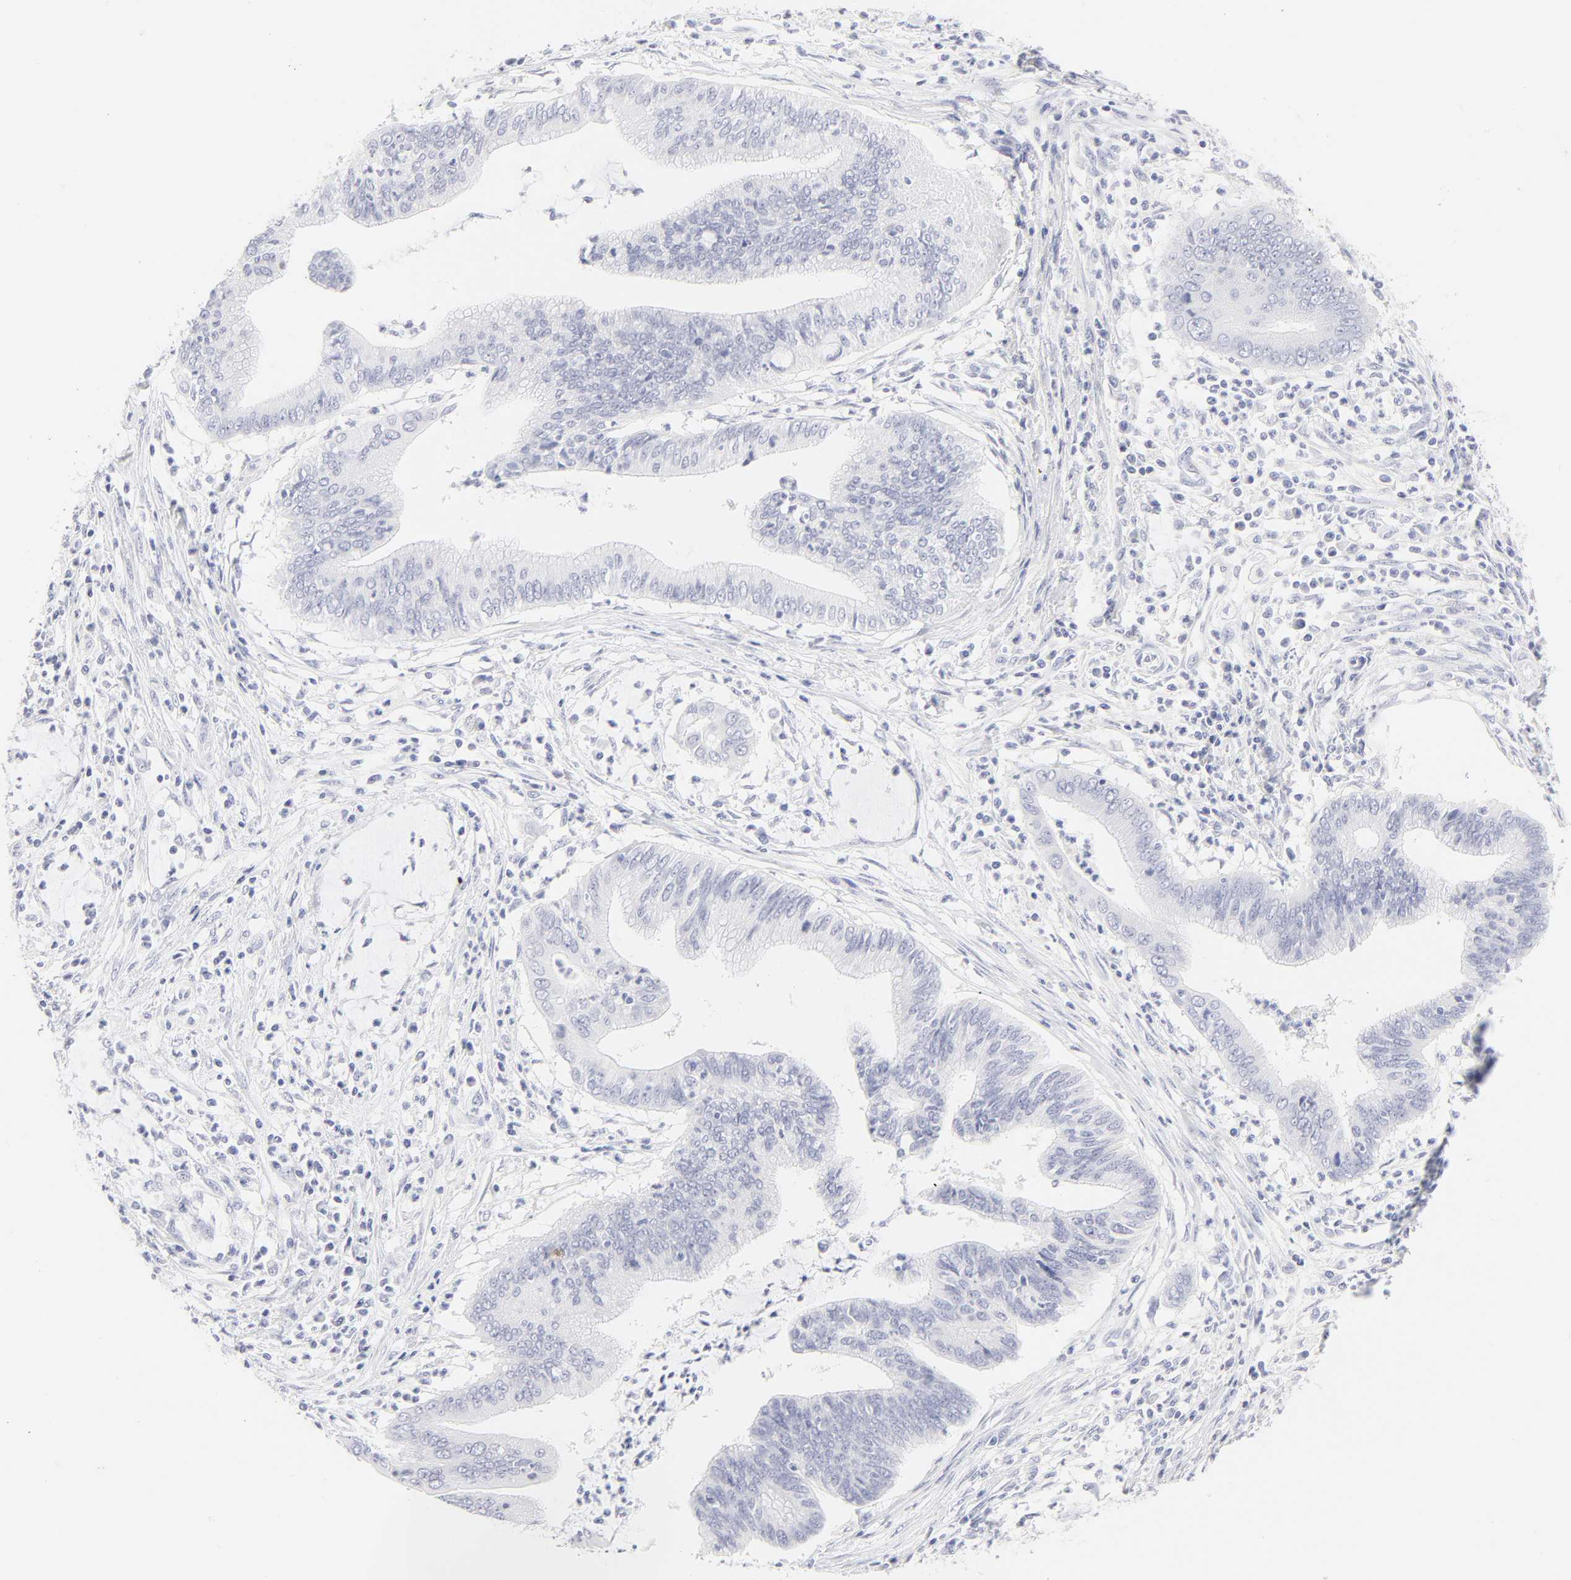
{"staining": {"intensity": "negative", "quantity": "none", "location": "none"}, "tissue": "cervical cancer", "cell_type": "Tumor cells", "image_type": "cancer", "snomed": [{"axis": "morphology", "description": "Adenocarcinoma, NOS"}, {"axis": "topography", "description": "Cervix"}], "caption": "High magnification brightfield microscopy of cervical cancer stained with DAB (brown) and counterstained with hematoxylin (blue): tumor cells show no significant expression.", "gene": "ELF3", "patient": {"sex": "female", "age": 36}}